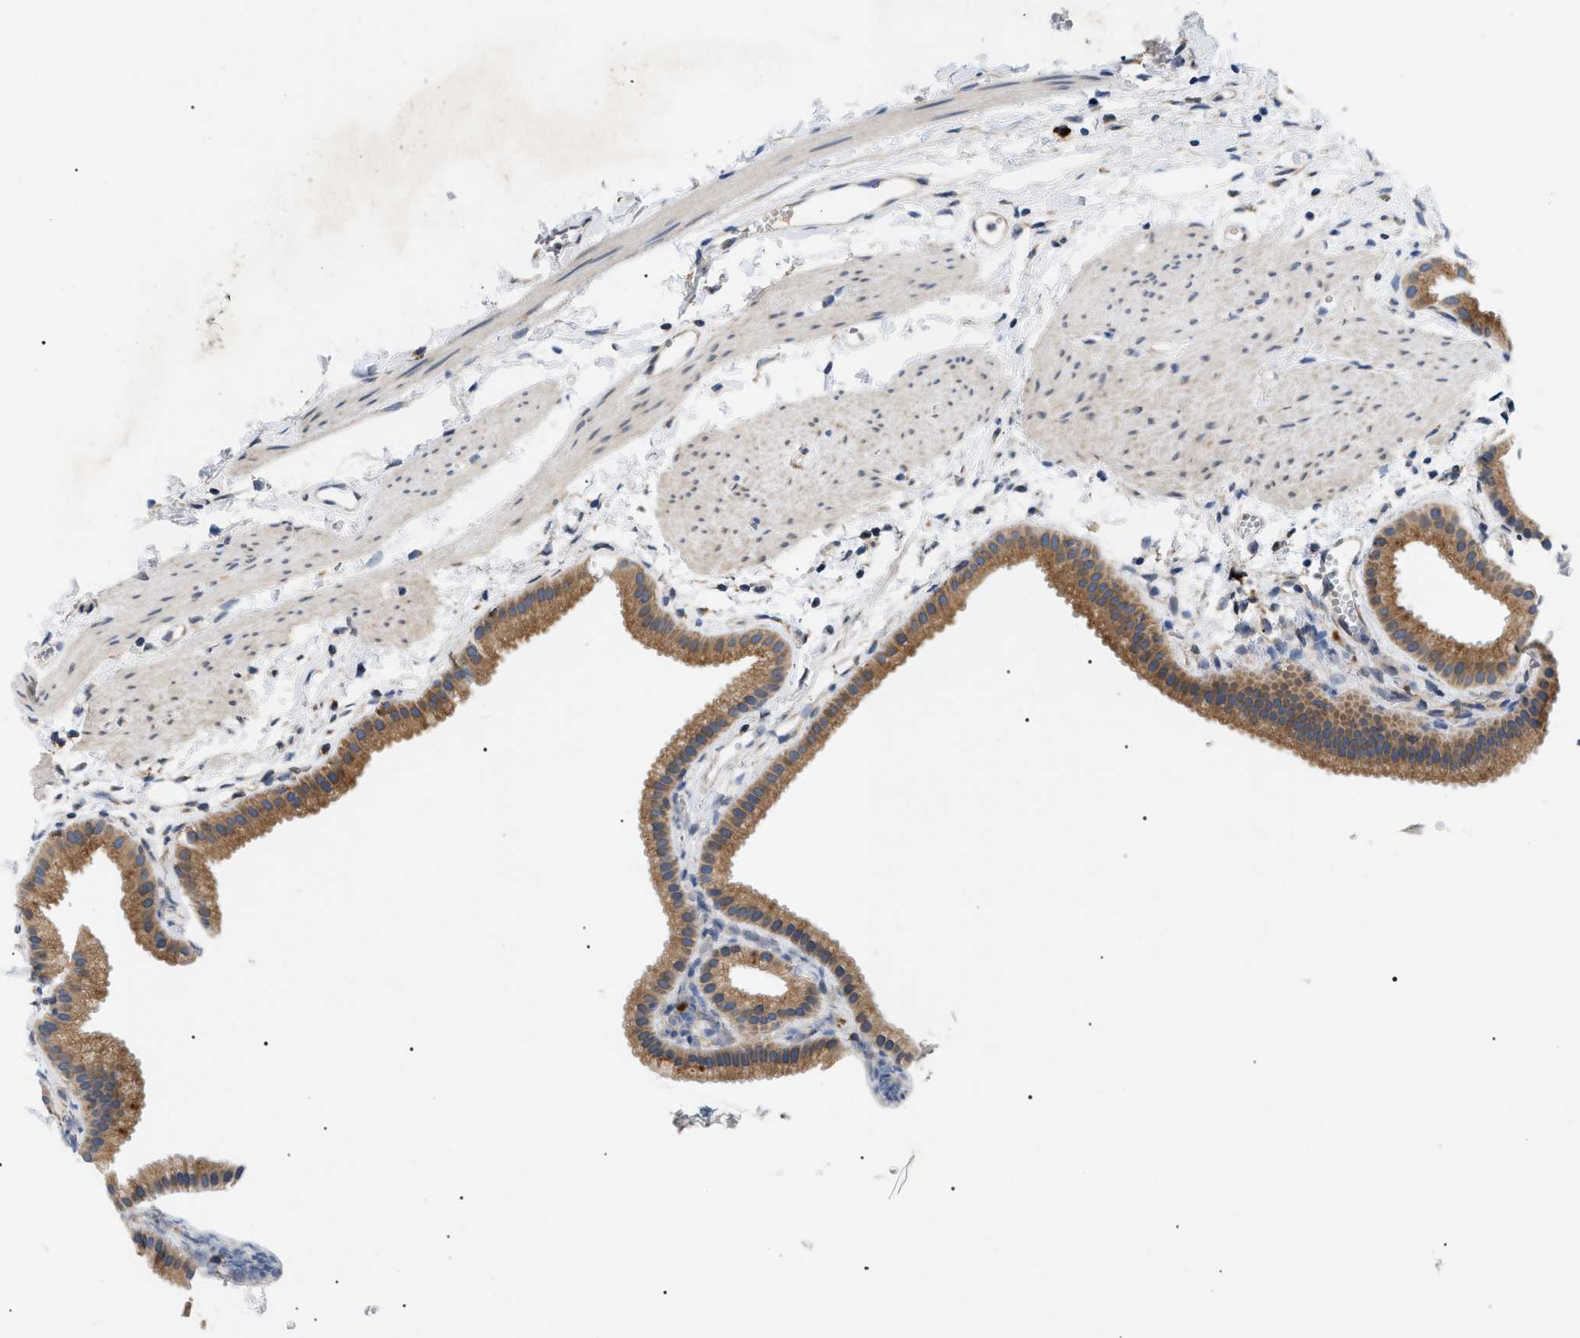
{"staining": {"intensity": "moderate", "quantity": ">75%", "location": "cytoplasmic/membranous"}, "tissue": "gallbladder", "cell_type": "Glandular cells", "image_type": "normal", "snomed": [{"axis": "morphology", "description": "Normal tissue, NOS"}, {"axis": "topography", "description": "Gallbladder"}], "caption": "Immunohistochemistry (IHC) of unremarkable human gallbladder displays medium levels of moderate cytoplasmic/membranous positivity in approximately >75% of glandular cells.", "gene": "DERL1", "patient": {"sex": "female", "age": 64}}